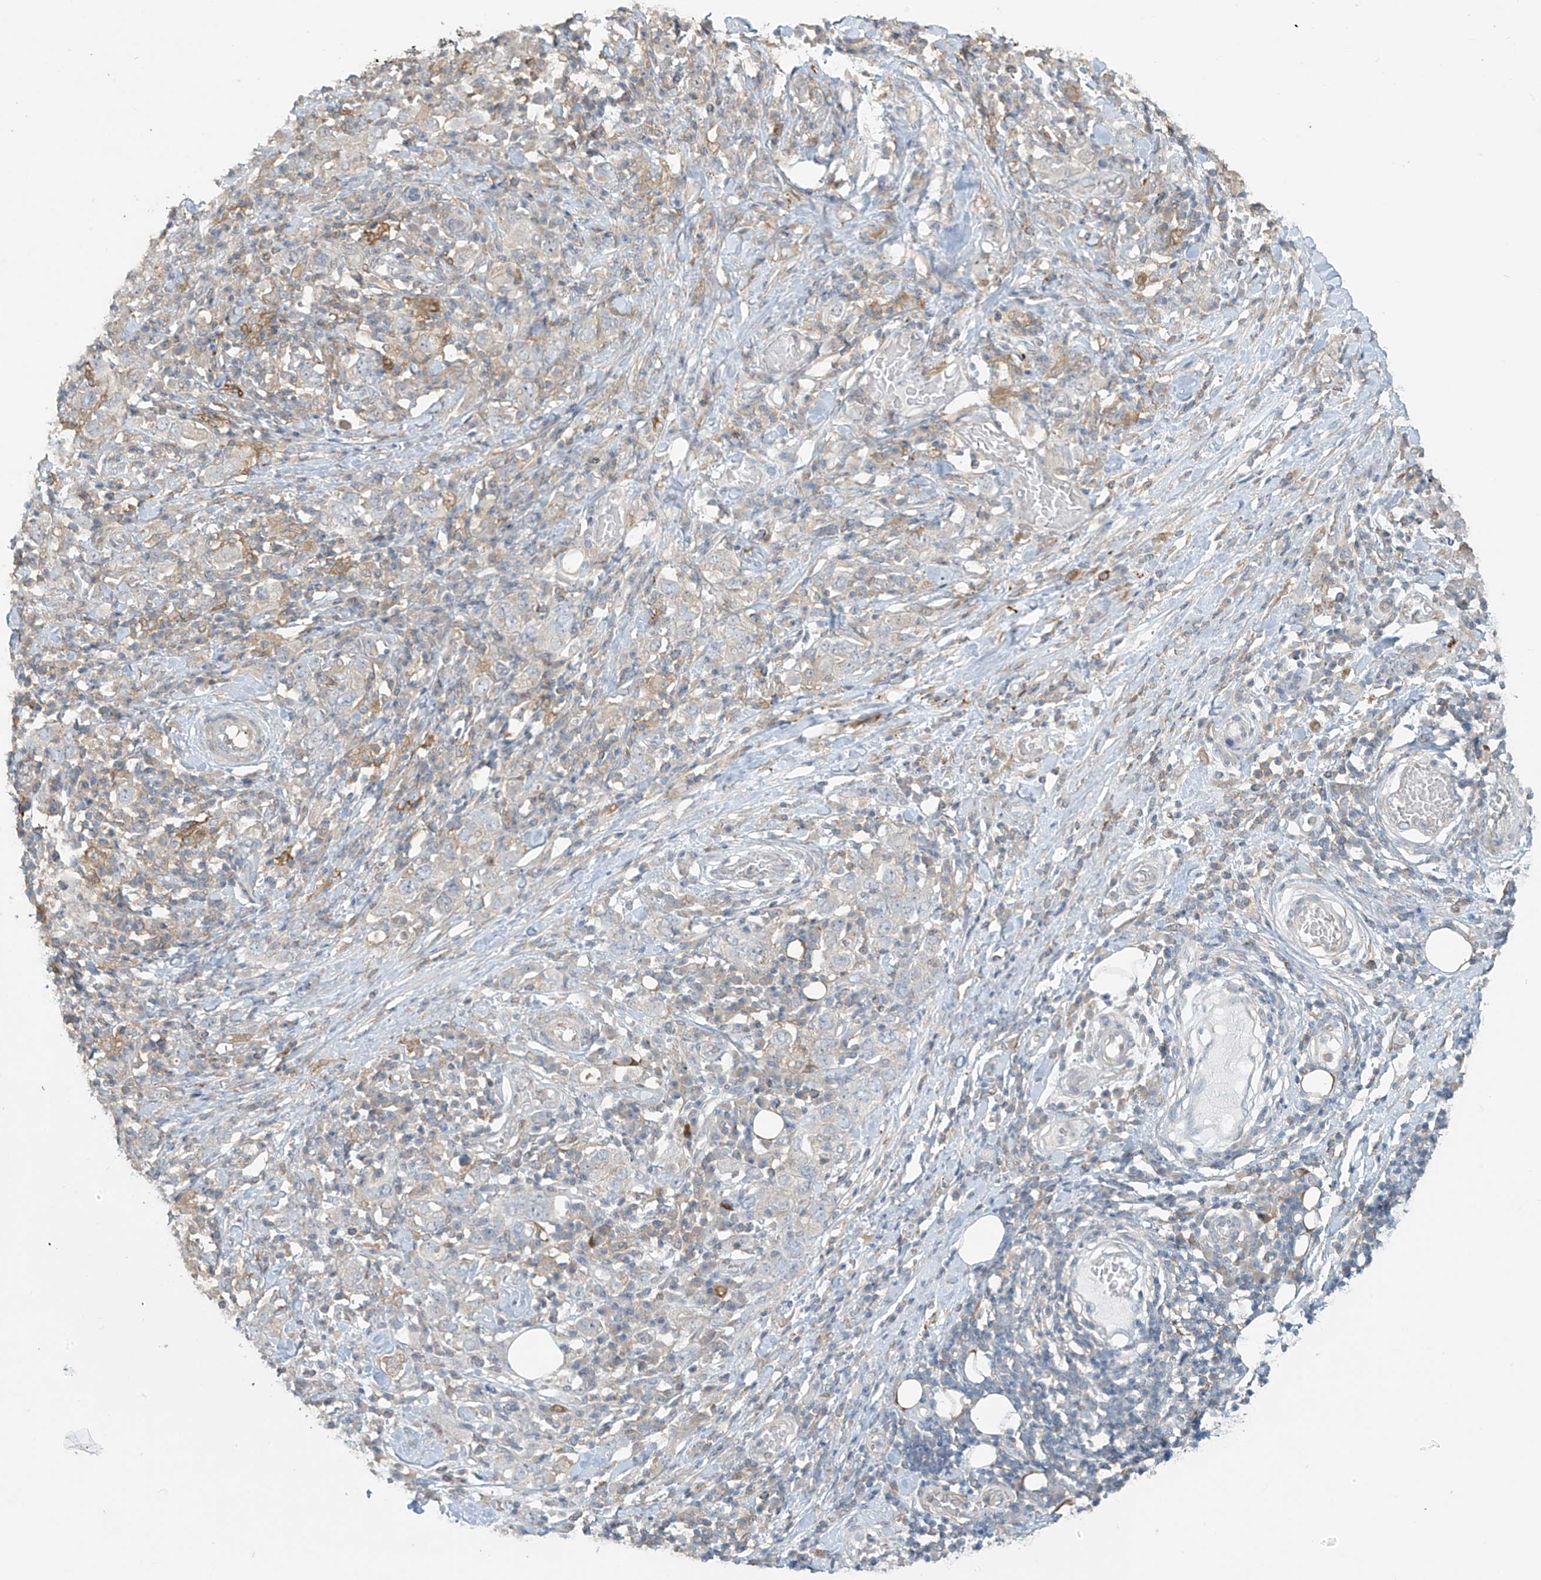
{"staining": {"intensity": "negative", "quantity": "none", "location": "none"}, "tissue": "stomach cancer", "cell_type": "Tumor cells", "image_type": "cancer", "snomed": [{"axis": "morphology", "description": "Adenocarcinoma, NOS"}, {"axis": "topography", "description": "Stomach, upper"}], "caption": "A high-resolution micrograph shows immunohistochemistry staining of stomach cancer, which shows no significant expression in tumor cells.", "gene": "TAGAP", "patient": {"sex": "male", "age": 62}}